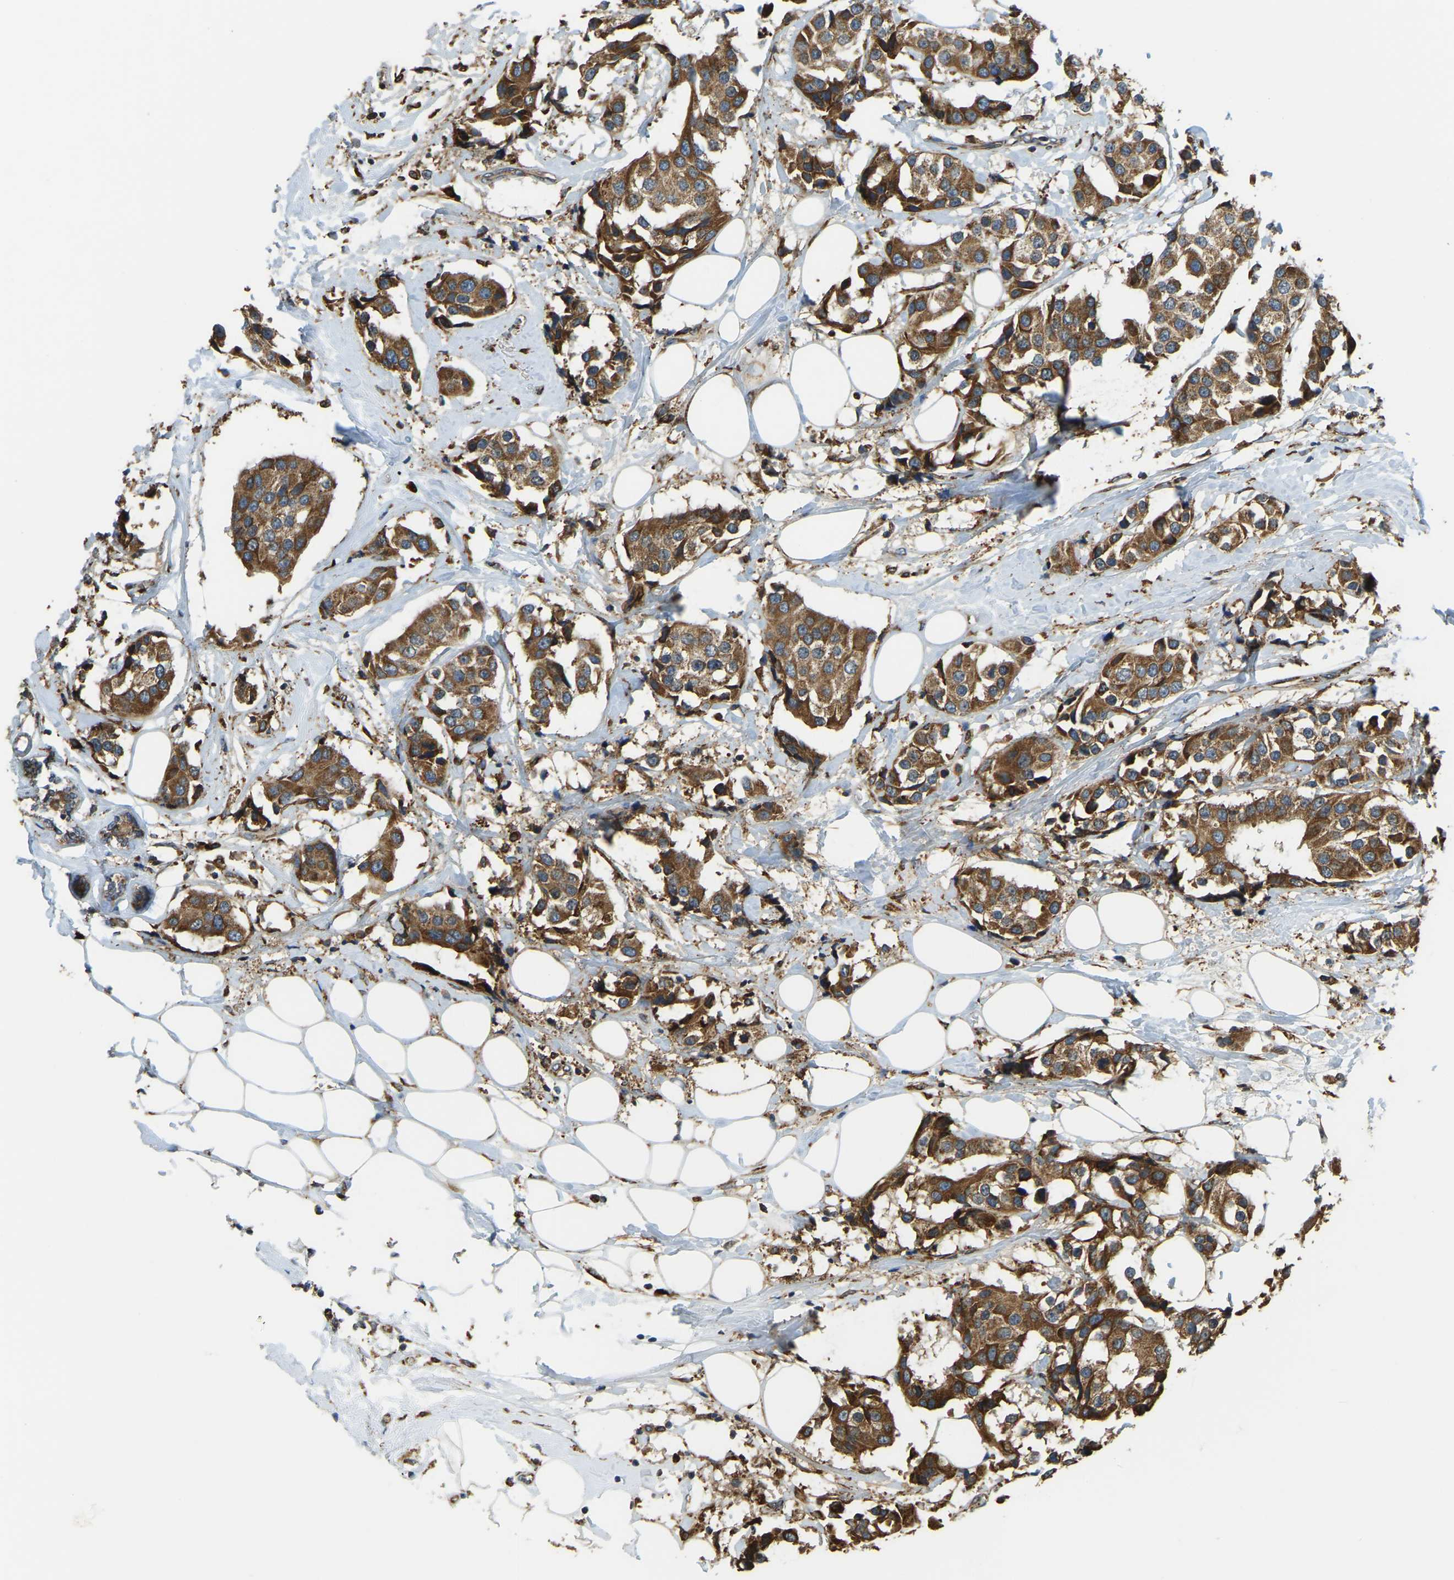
{"staining": {"intensity": "strong", "quantity": ">75%", "location": "cytoplasmic/membranous"}, "tissue": "breast cancer", "cell_type": "Tumor cells", "image_type": "cancer", "snomed": [{"axis": "morphology", "description": "Normal tissue, NOS"}, {"axis": "morphology", "description": "Duct carcinoma"}, {"axis": "topography", "description": "Breast"}], "caption": "Infiltrating ductal carcinoma (breast) stained with DAB (3,3'-diaminobenzidine) immunohistochemistry (IHC) displays high levels of strong cytoplasmic/membranous staining in approximately >75% of tumor cells. (DAB (3,3'-diaminobenzidine) IHC, brown staining for protein, blue staining for nuclei).", "gene": "RNF115", "patient": {"sex": "female", "age": 39}}